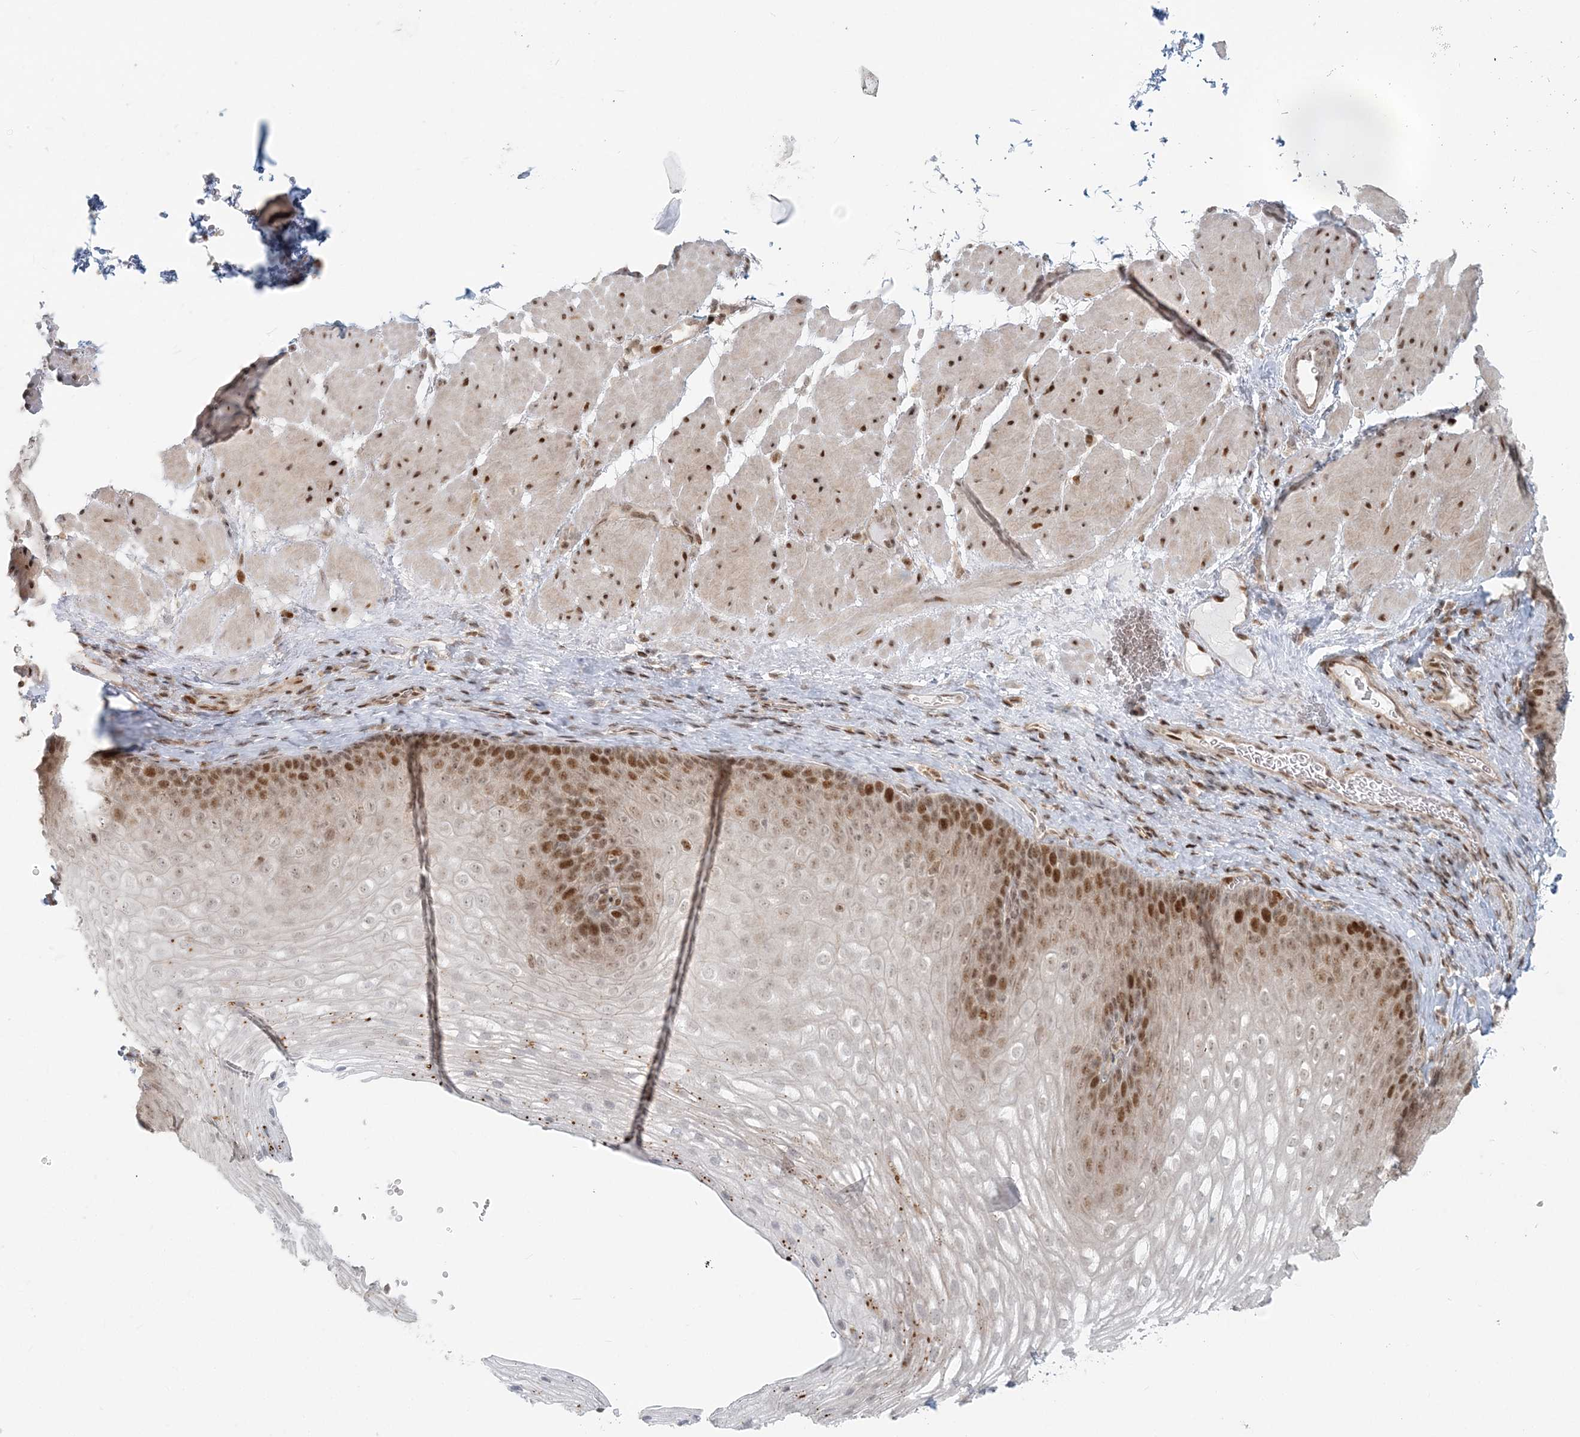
{"staining": {"intensity": "moderate", "quantity": "25%-75%", "location": "nuclear"}, "tissue": "esophagus", "cell_type": "Squamous epithelial cells", "image_type": "normal", "snomed": [{"axis": "morphology", "description": "Normal tissue, NOS"}, {"axis": "topography", "description": "Esophagus"}], "caption": "This histopathology image reveals benign esophagus stained with immunohistochemistry (IHC) to label a protein in brown. The nuclear of squamous epithelial cells show moderate positivity for the protein. Nuclei are counter-stained blue.", "gene": "BAZ1B", "patient": {"sex": "female", "age": 66}}